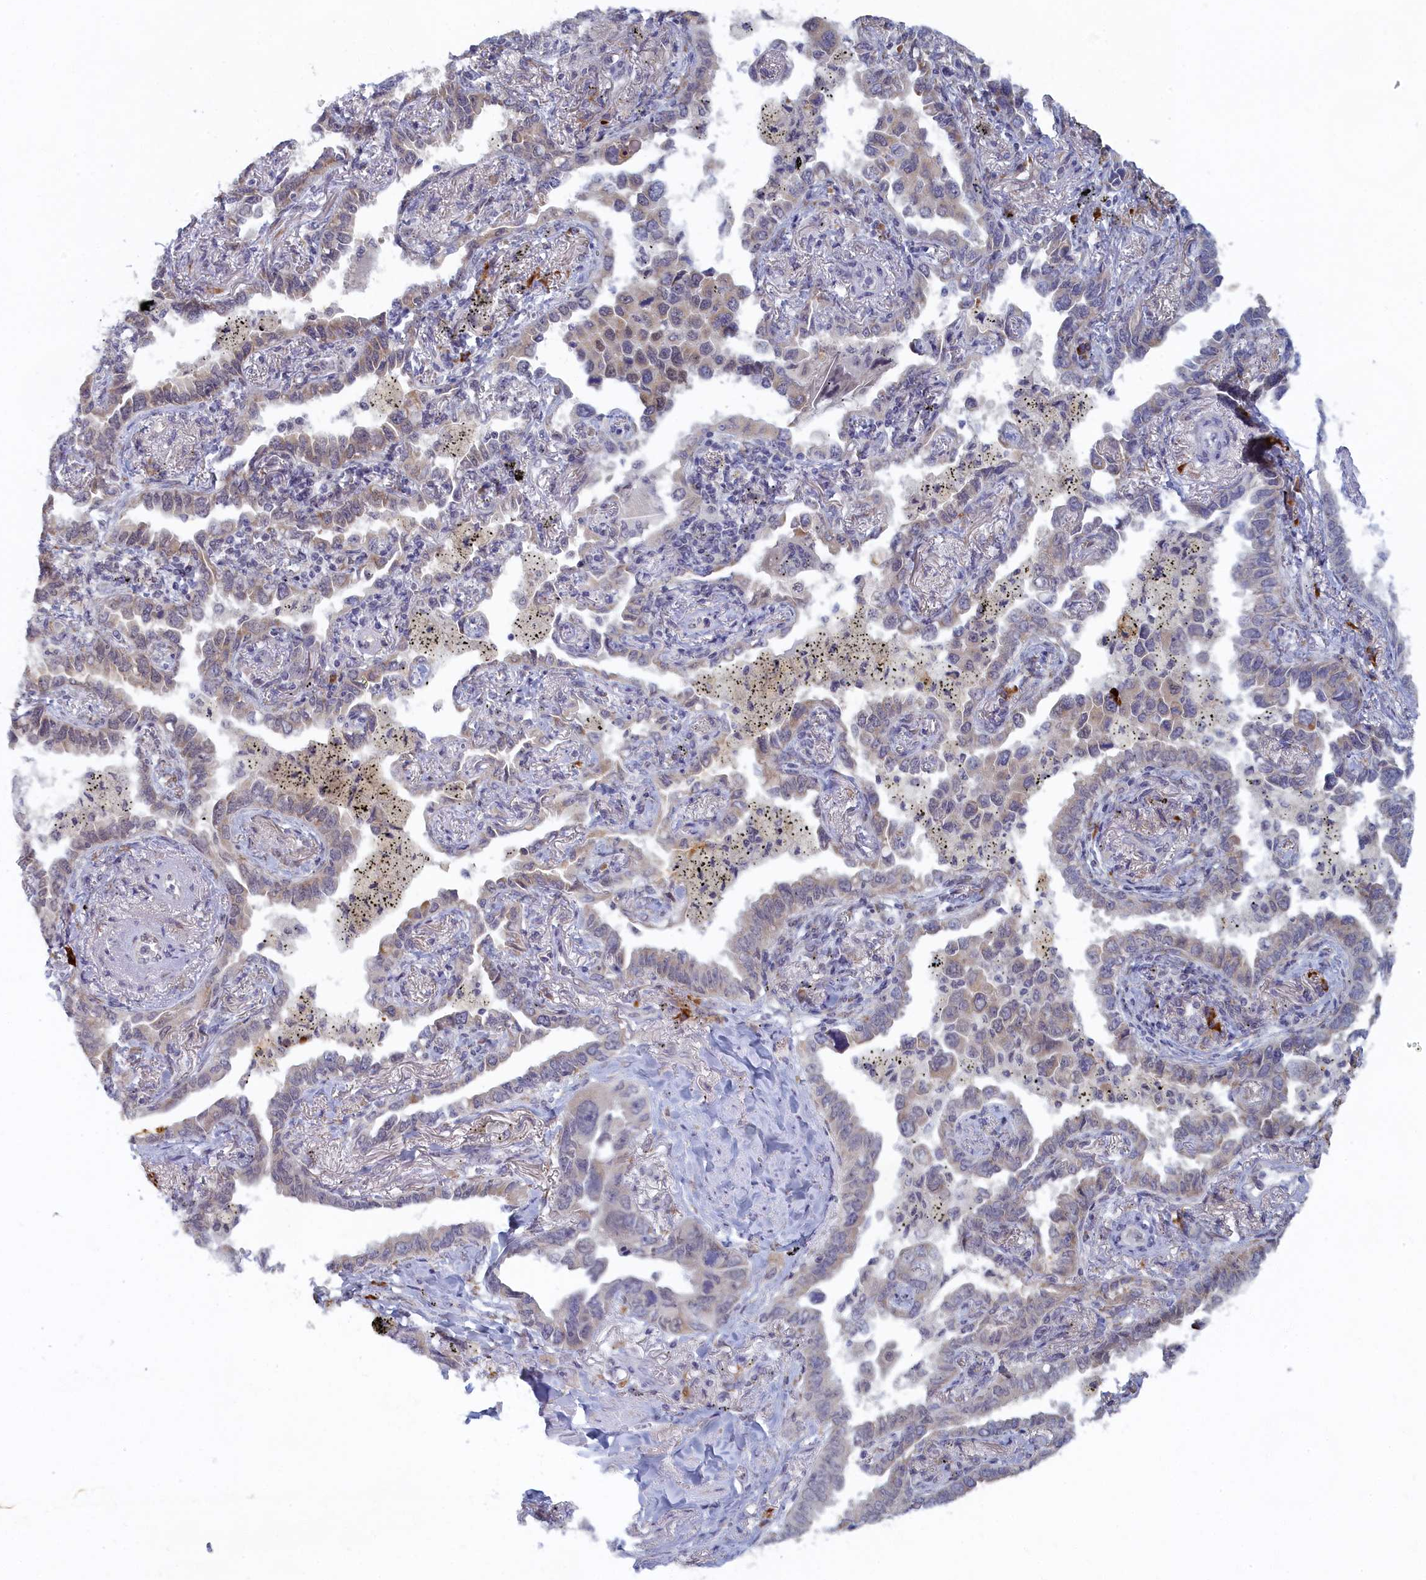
{"staining": {"intensity": "negative", "quantity": "none", "location": "none"}, "tissue": "lung cancer", "cell_type": "Tumor cells", "image_type": "cancer", "snomed": [{"axis": "morphology", "description": "Adenocarcinoma, NOS"}, {"axis": "topography", "description": "Lung"}], "caption": "Immunohistochemistry of human lung cancer (adenocarcinoma) displays no staining in tumor cells.", "gene": "DNAJC17", "patient": {"sex": "male", "age": 67}}